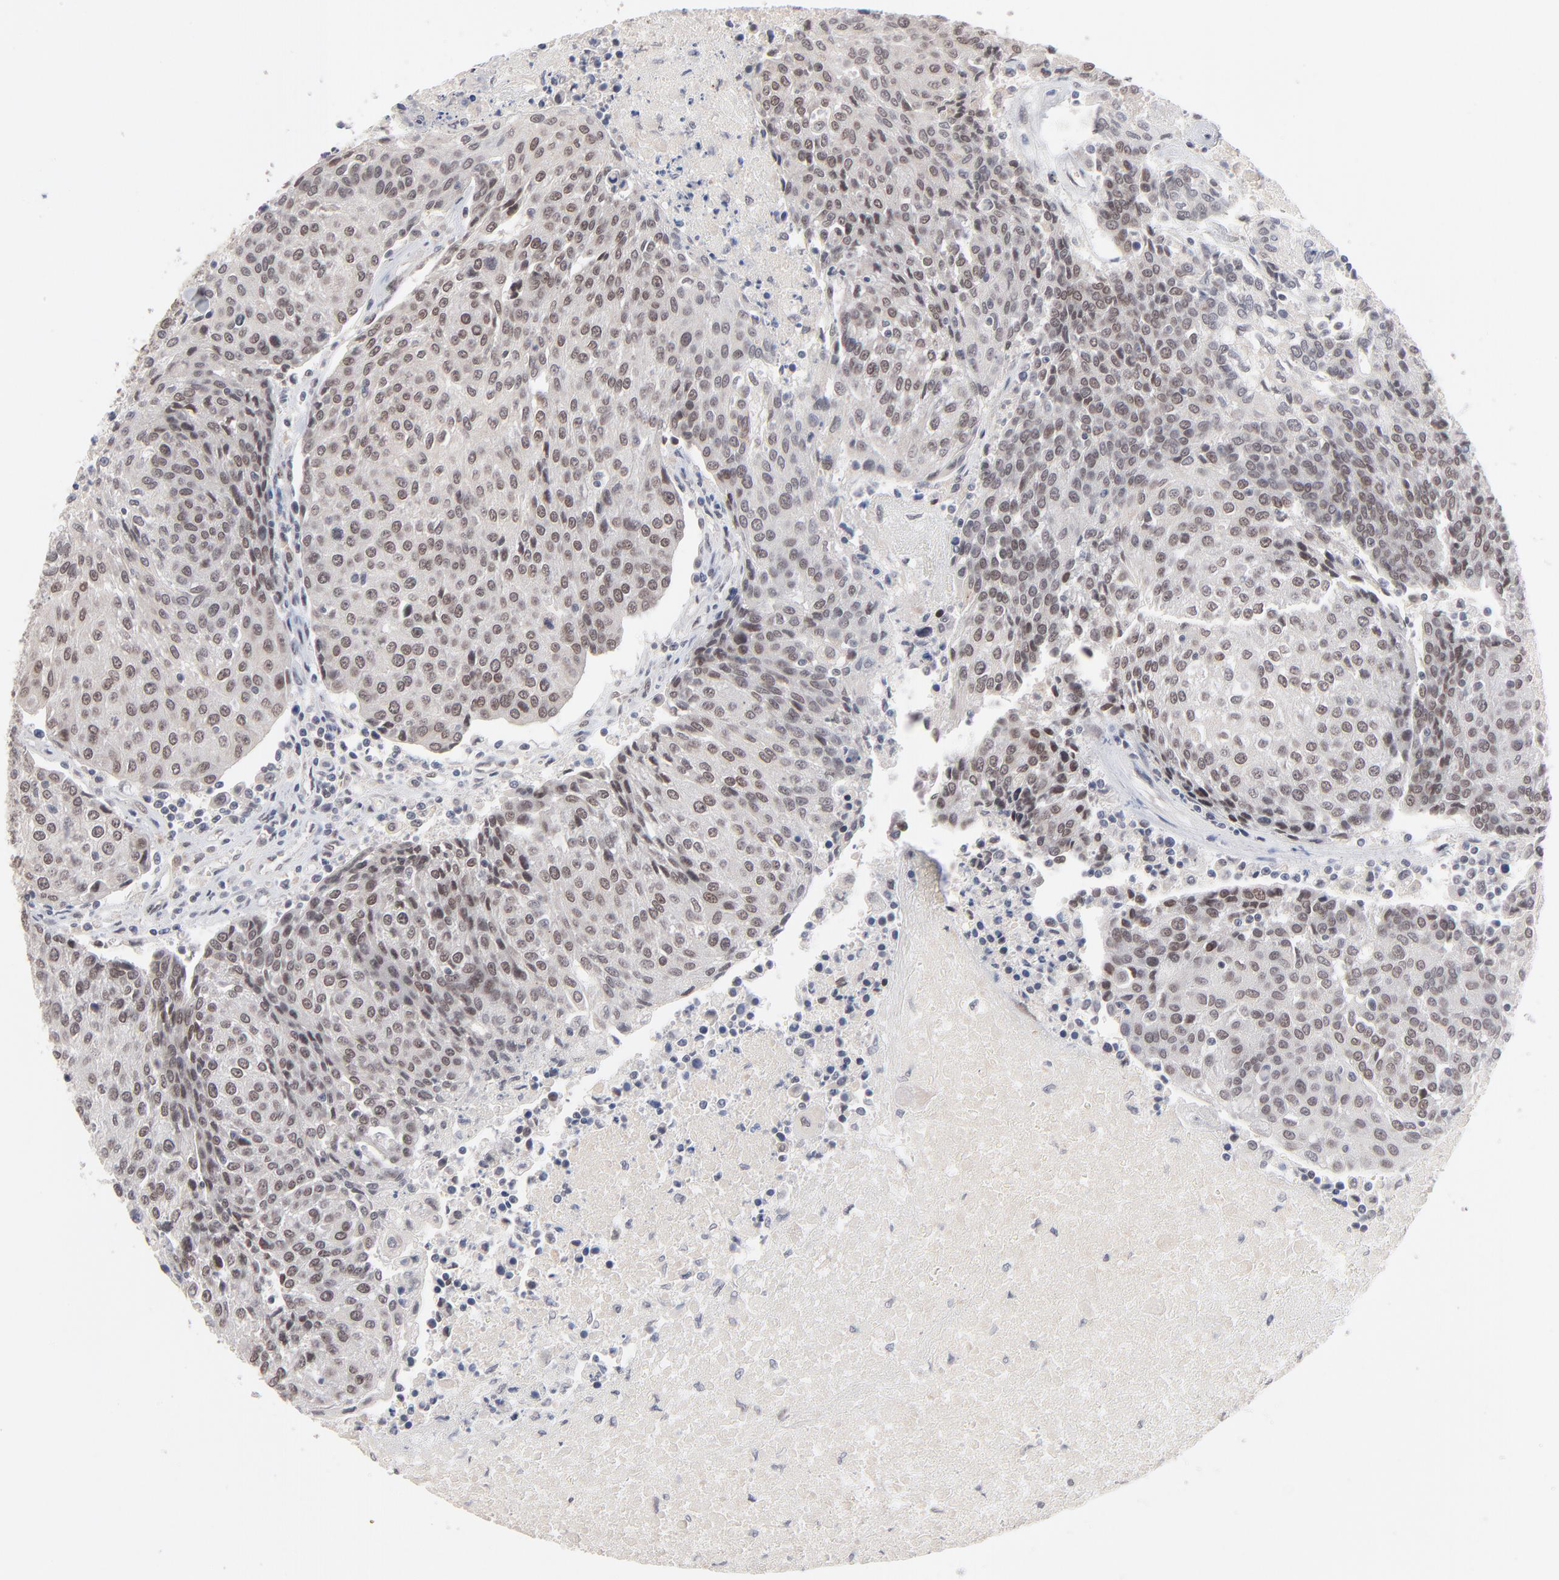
{"staining": {"intensity": "weak", "quantity": "25%-75%", "location": "nuclear"}, "tissue": "urothelial cancer", "cell_type": "Tumor cells", "image_type": "cancer", "snomed": [{"axis": "morphology", "description": "Urothelial carcinoma, High grade"}, {"axis": "topography", "description": "Urinary bladder"}], "caption": "IHC of high-grade urothelial carcinoma demonstrates low levels of weak nuclear staining in approximately 25%-75% of tumor cells.", "gene": "MBIP", "patient": {"sex": "female", "age": 85}}